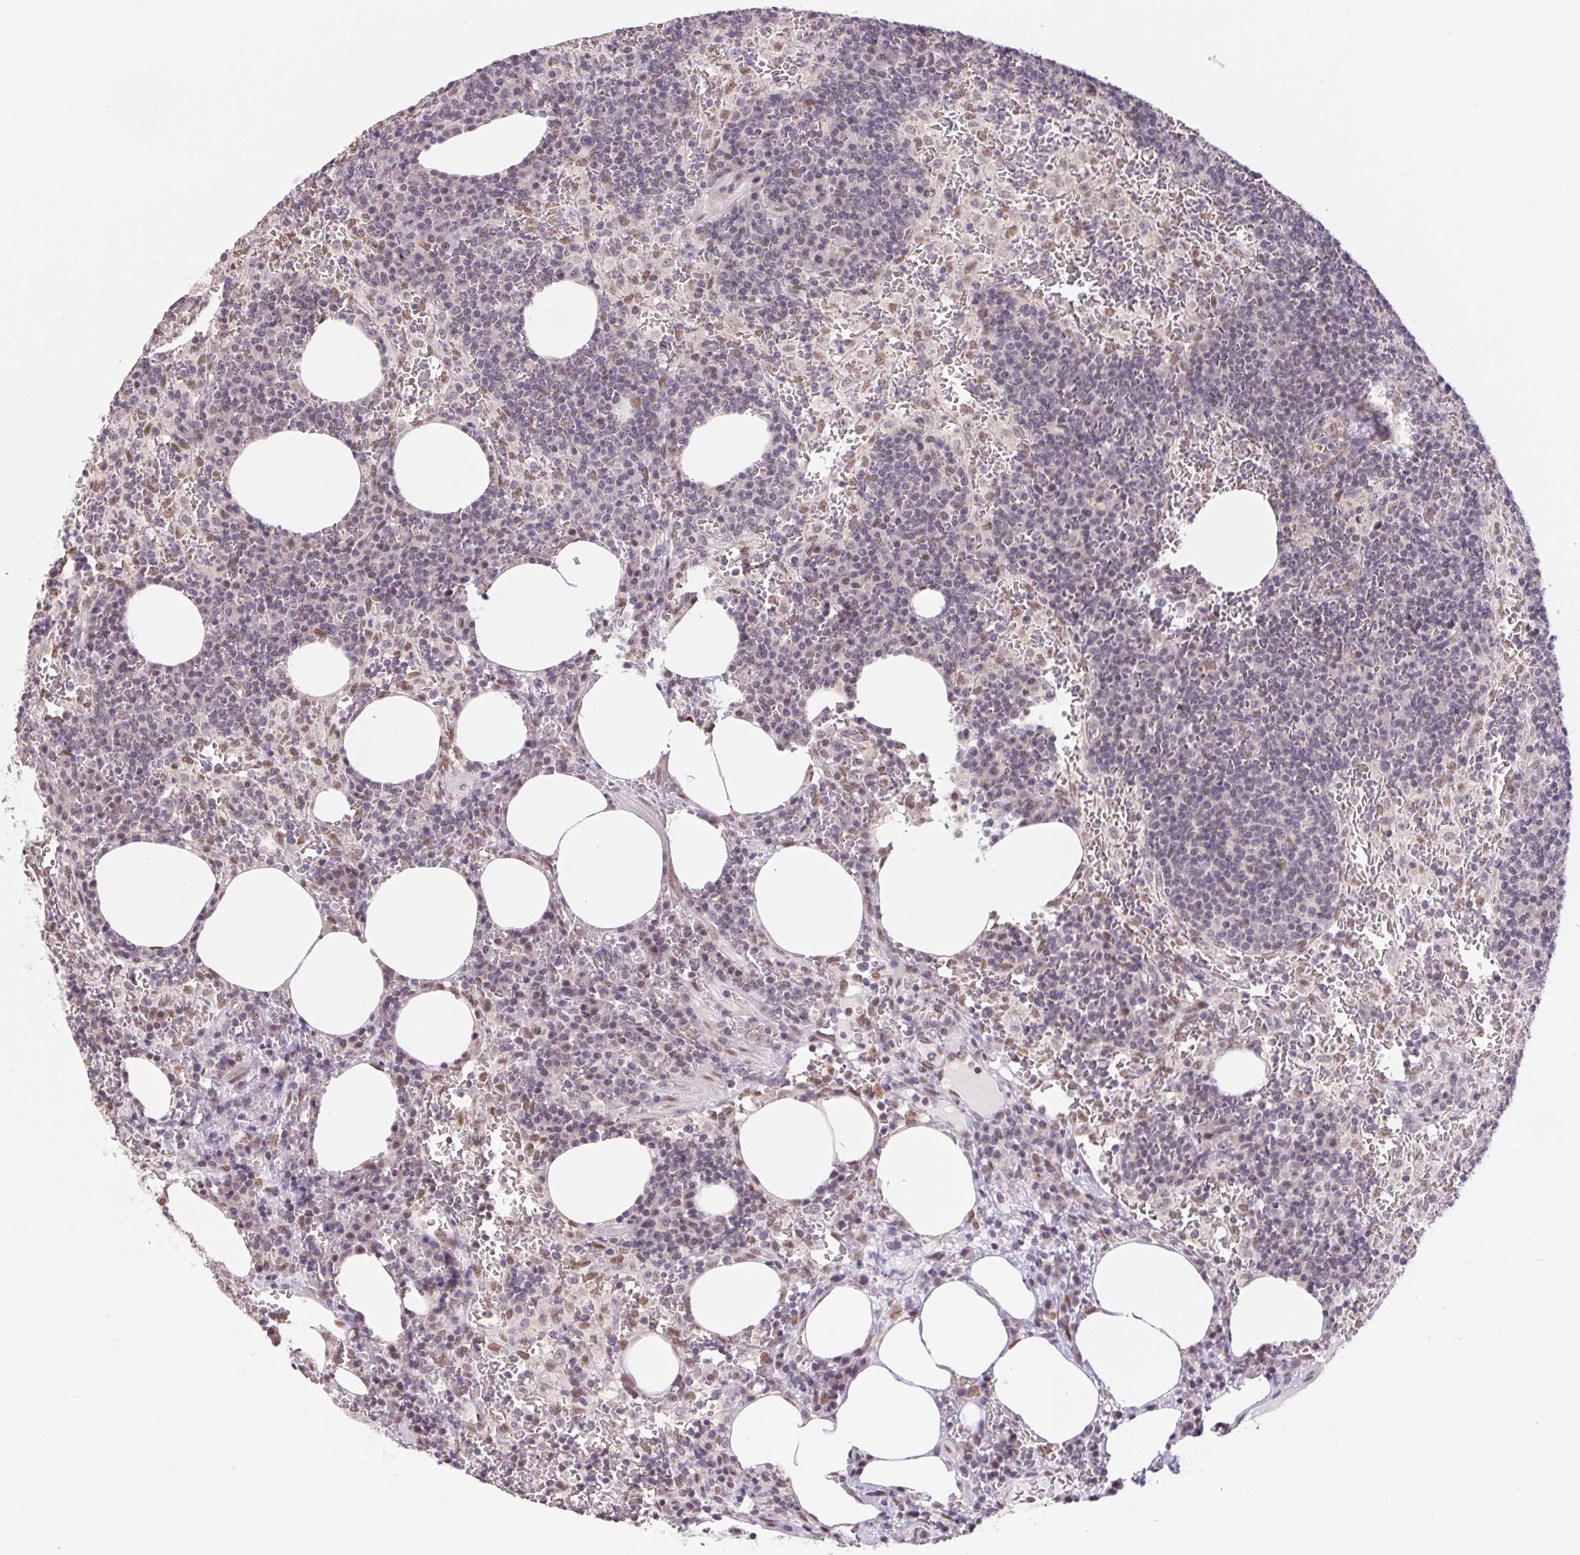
{"staining": {"intensity": "weak", "quantity": "<25%", "location": "nuclear"}, "tissue": "lymph node", "cell_type": "Germinal center cells", "image_type": "normal", "snomed": [{"axis": "morphology", "description": "Normal tissue, NOS"}, {"axis": "topography", "description": "Lymph node"}], "caption": "IHC image of unremarkable human lymph node stained for a protein (brown), which exhibits no expression in germinal center cells.", "gene": "CAND1", "patient": {"sex": "male", "age": 67}}